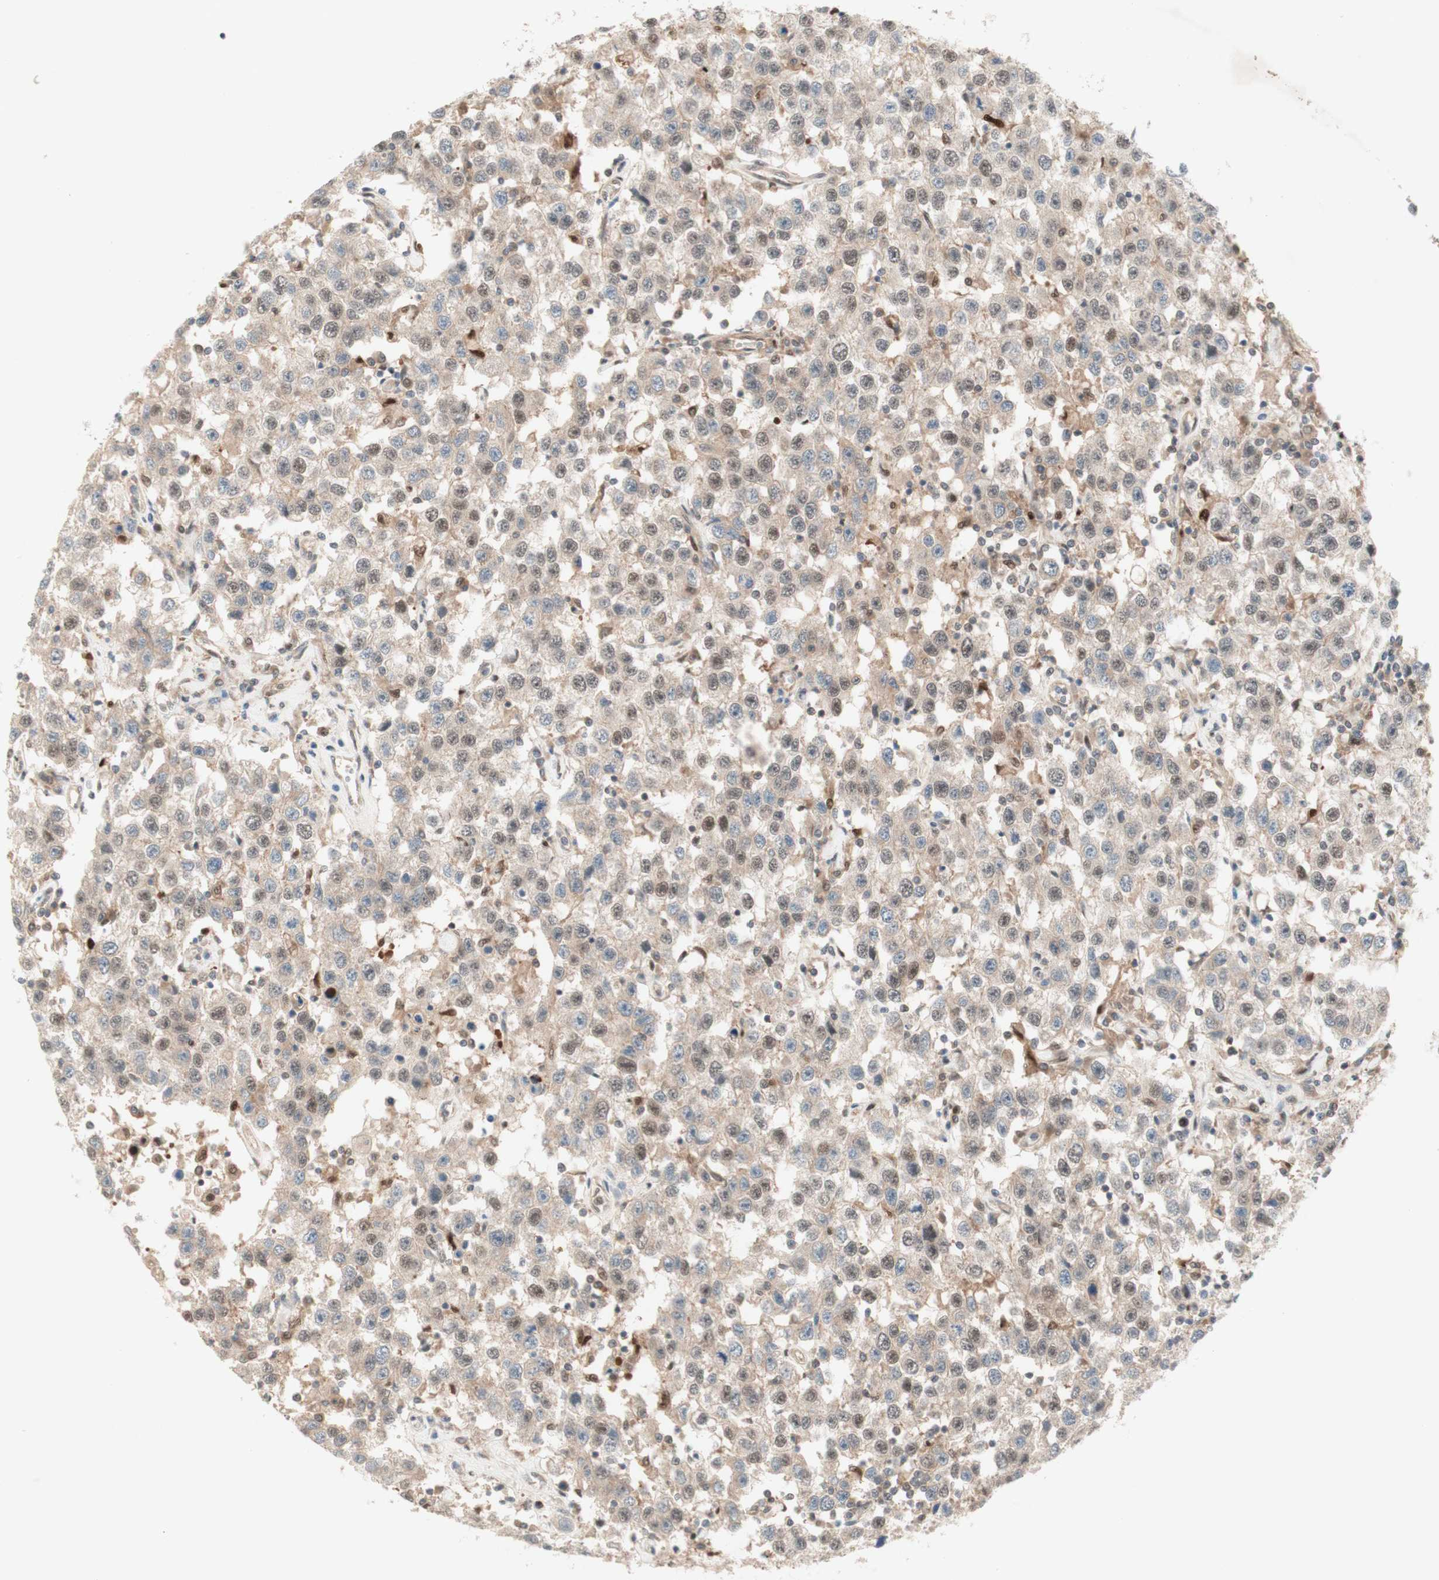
{"staining": {"intensity": "weak", "quantity": "25%-75%", "location": "nuclear"}, "tissue": "testis cancer", "cell_type": "Tumor cells", "image_type": "cancer", "snomed": [{"axis": "morphology", "description": "Seminoma, NOS"}, {"axis": "topography", "description": "Testis"}], "caption": "High-power microscopy captured an immunohistochemistry histopathology image of testis cancer (seminoma), revealing weak nuclear staining in approximately 25%-75% of tumor cells.", "gene": "RFNG", "patient": {"sex": "male", "age": 41}}